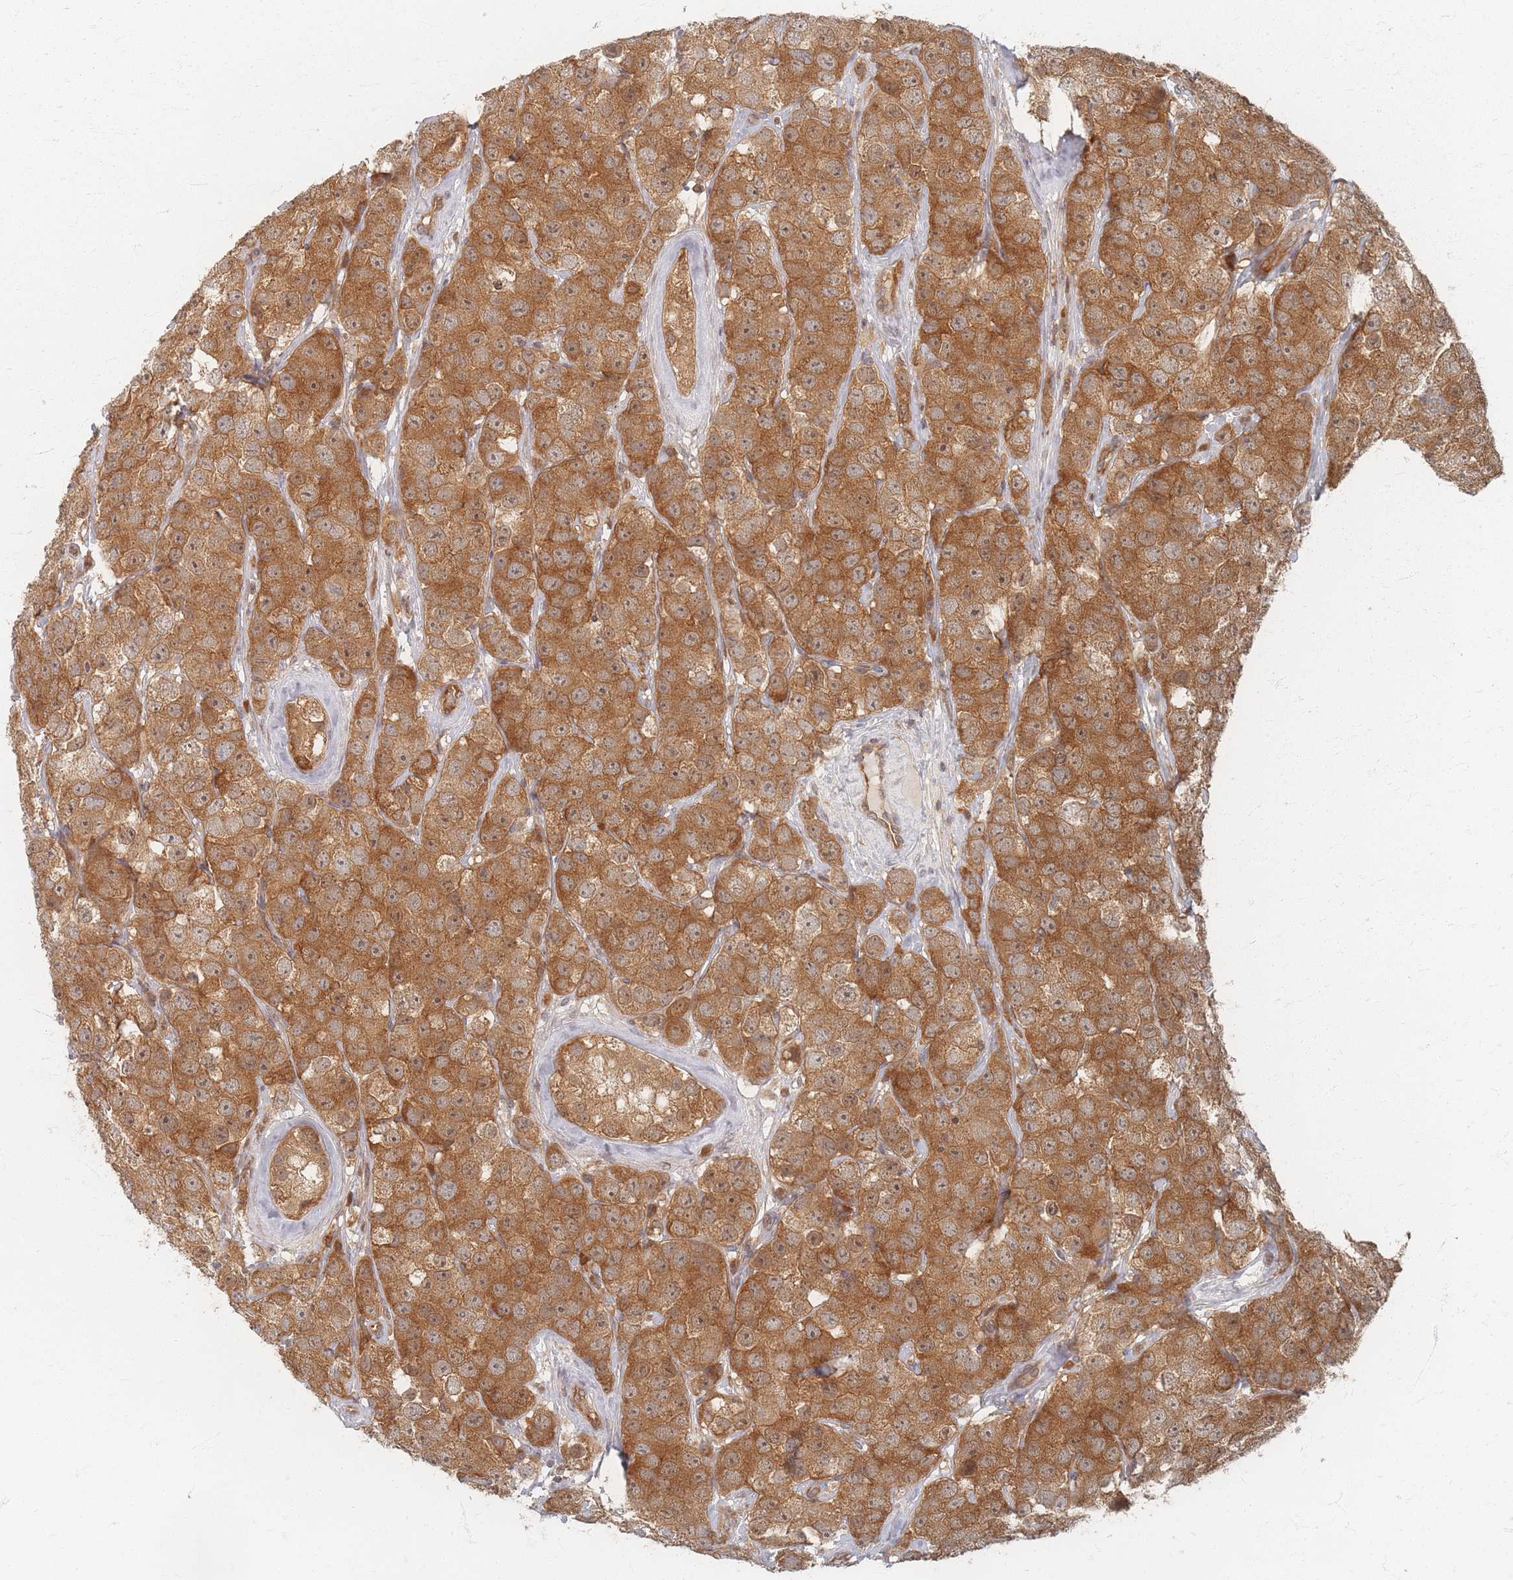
{"staining": {"intensity": "strong", "quantity": ">75%", "location": "cytoplasmic/membranous,nuclear"}, "tissue": "testis cancer", "cell_type": "Tumor cells", "image_type": "cancer", "snomed": [{"axis": "morphology", "description": "Seminoma, NOS"}, {"axis": "topography", "description": "Testis"}], "caption": "Immunohistochemical staining of human testis seminoma displays high levels of strong cytoplasmic/membranous and nuclear protein staining in approximately >75% of tumor cells.", "gene": "PSMD9", "patient": {"sex": "male", "age": 28}}